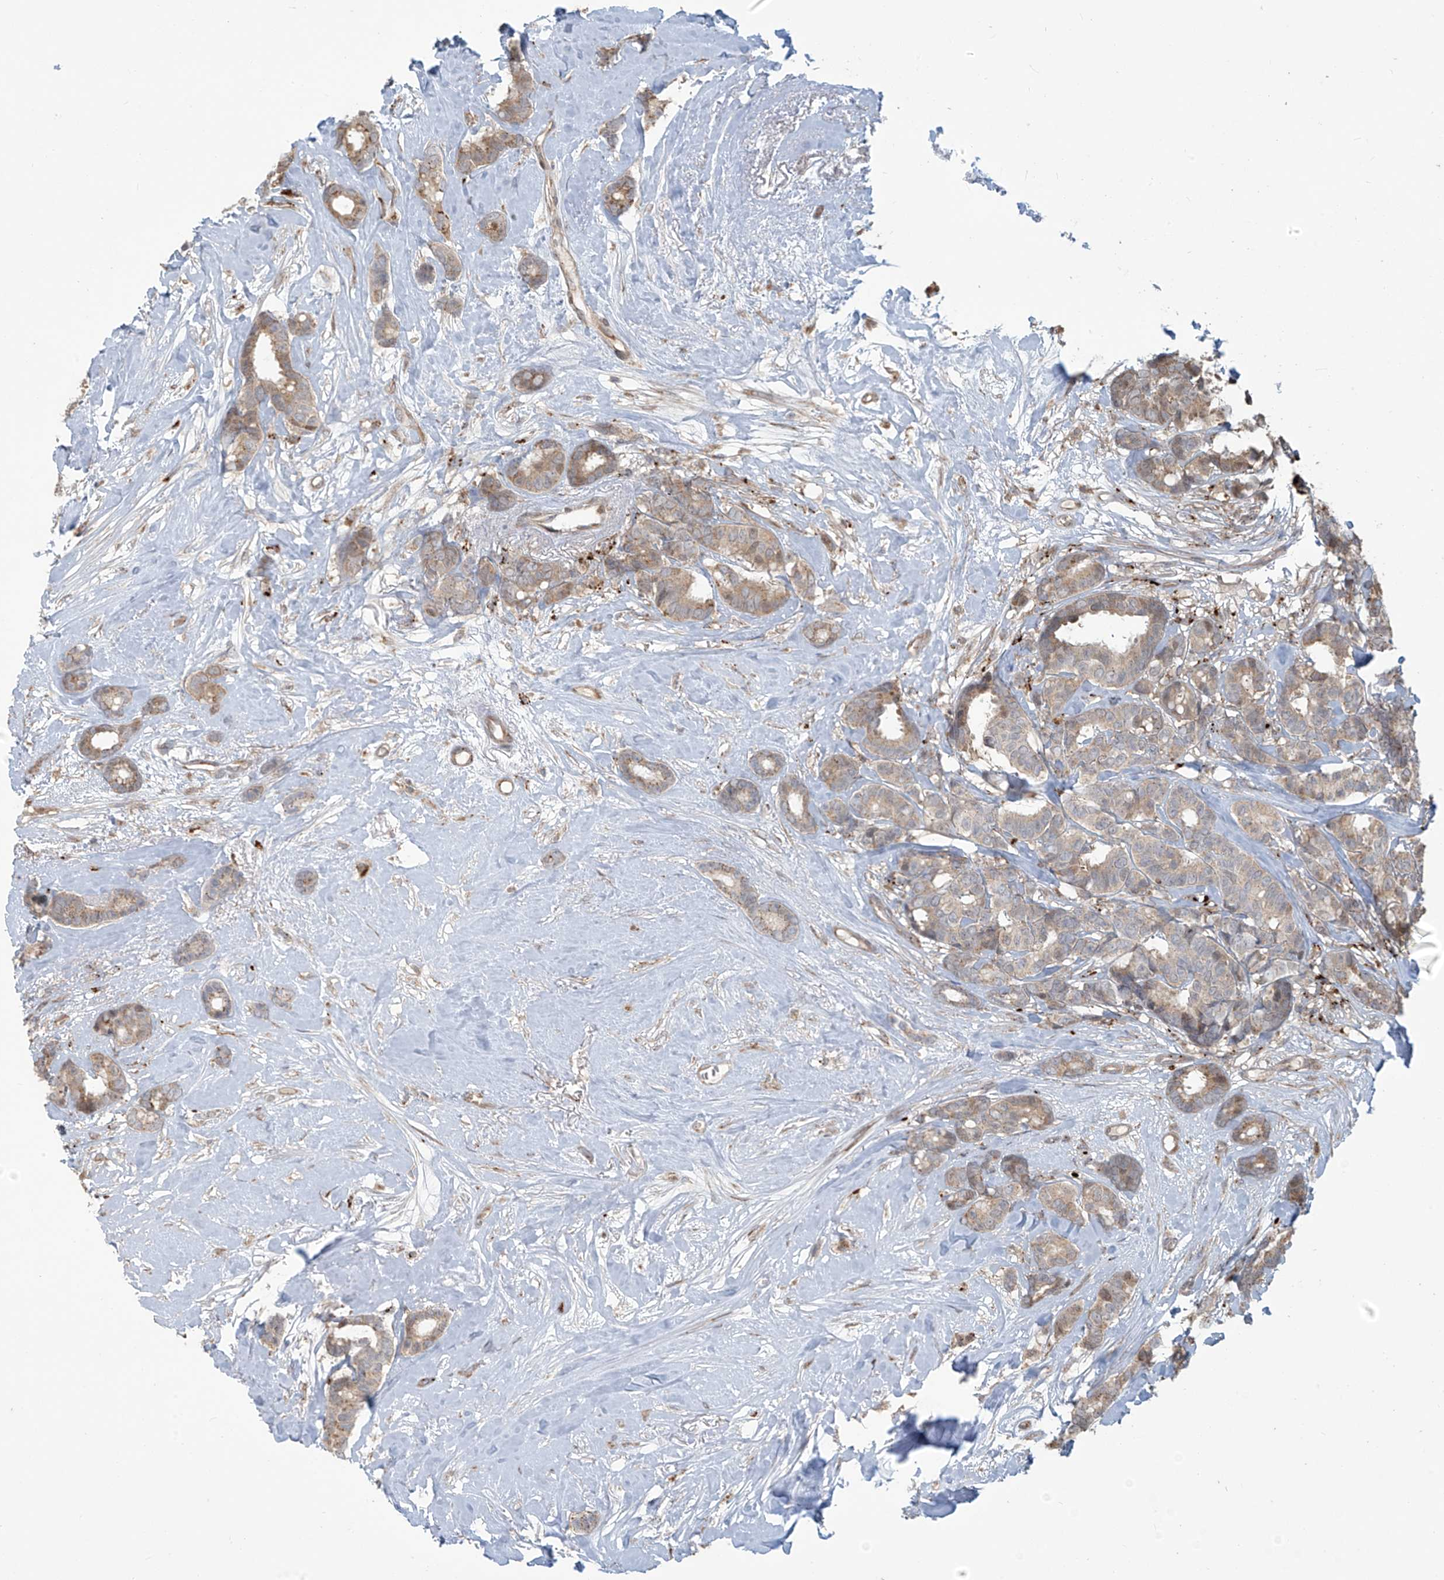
{"staining": {"intensity": "weak", "quantity": "25%-75%", "location": "cytoplasmic/membranous"}, "tissue": "breast cancer", "cell_type": "Tumor cells", "image_type": "cancer", "snomed": [{"axis": "morphology", "description": "Duct carcinoma"}, {"axis": "topography", "description": "Breast"}], "caption": "This is an image of immunohistochemistry (IHC) staining of intraductal carcinoma (breast), which shows weak staining in the cytoplasmic/membranous of tumor cells.", "gene": "PLEKHM3", "patient": {"sex": "female", "age": 87}}